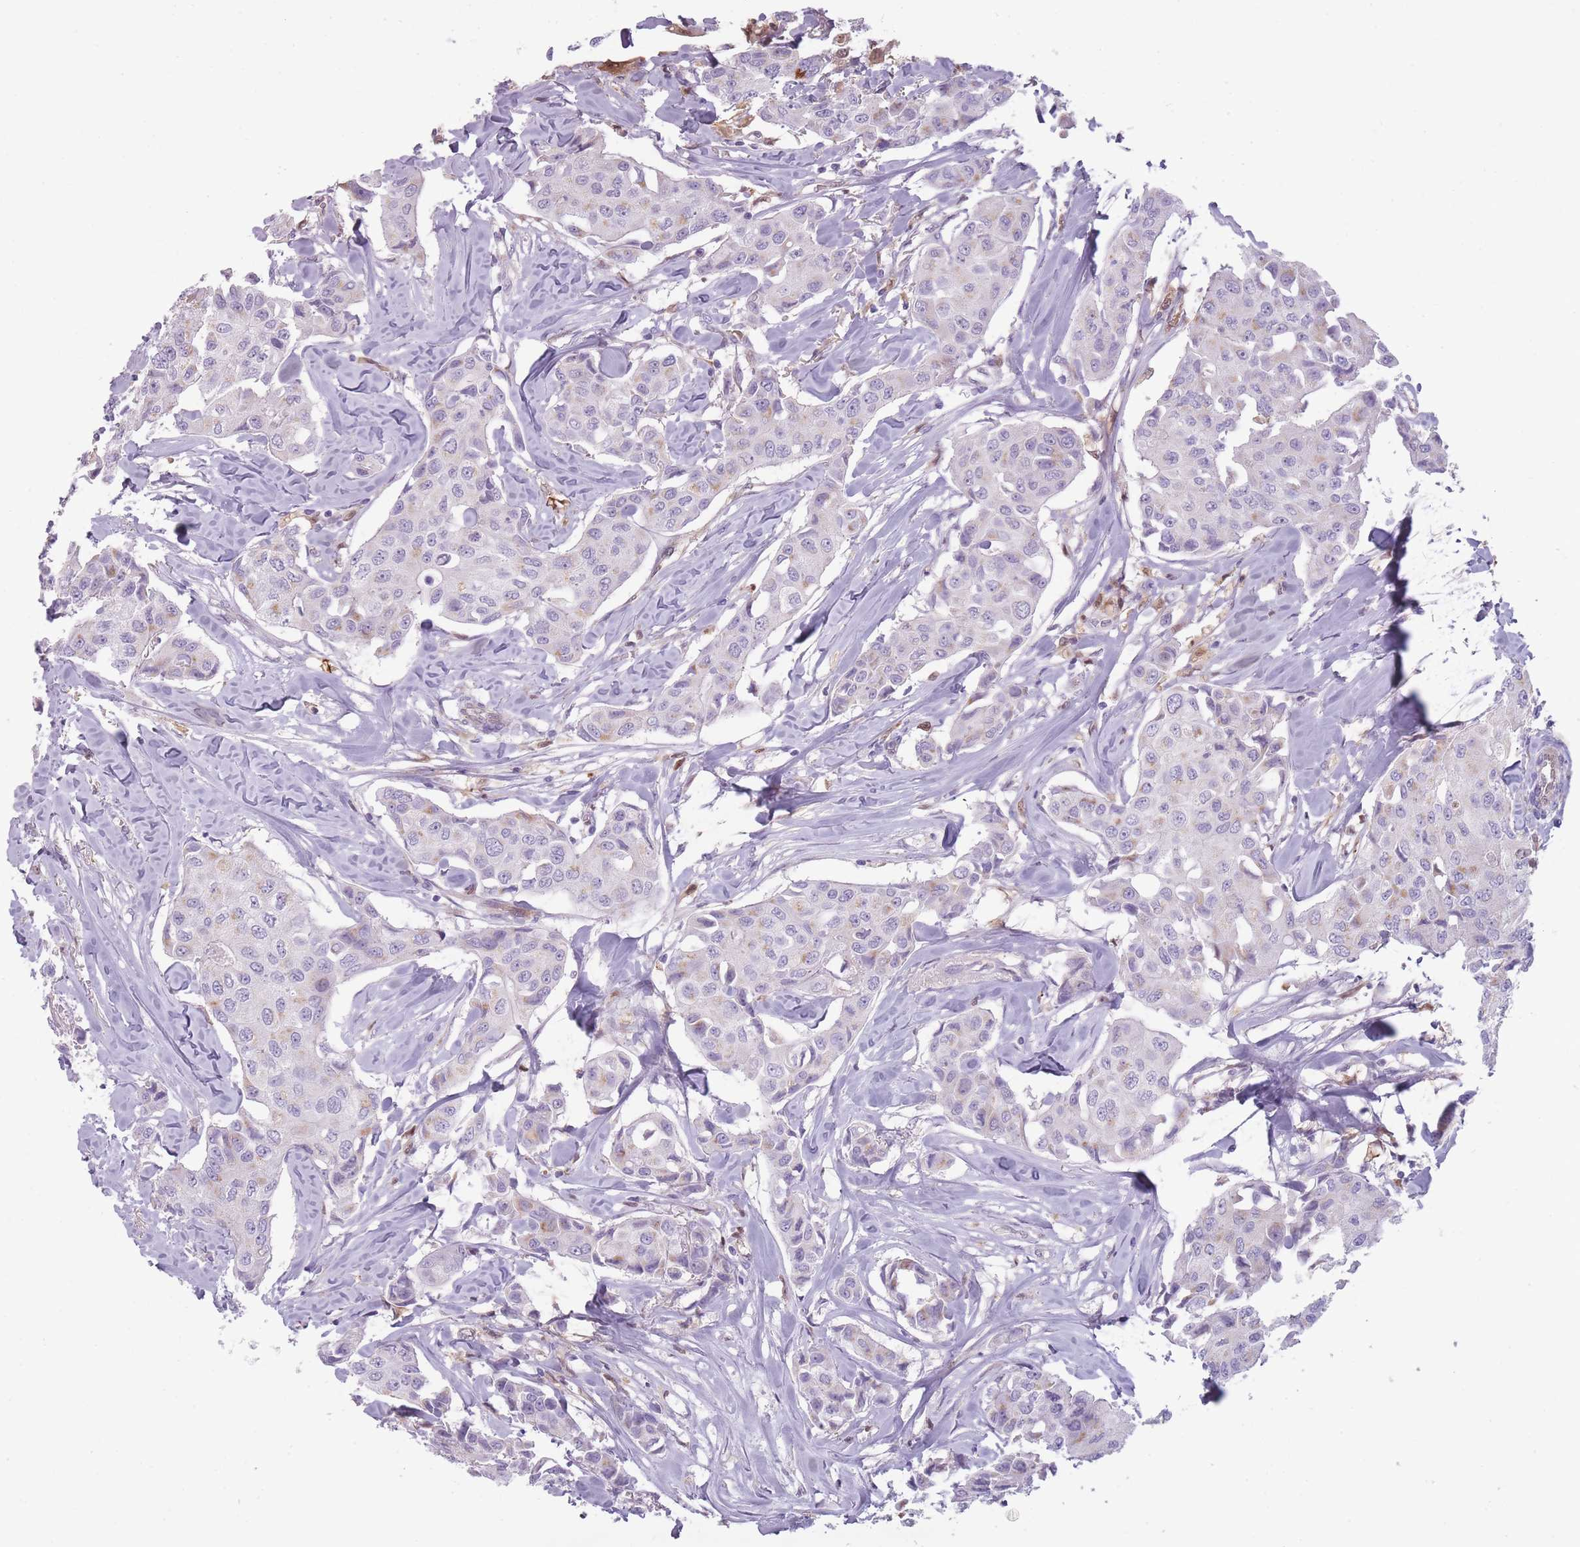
{"staining": {"intensity": "negative", "quantity": "none", "location": "none"}, "tissue": "breast cancer", "cell_type": "Tumor cells", "image_type": "cancer", "snomed": [{"axis": "morphology", "description": "Duct carcinoma"}, {"axis": "topography", "description": "Breast"}], "caption": "Breast invasive ductal carcinoma stained for a protein using immunohistochemistry displays no expression tumor cells.", "gene": "LGALS9", "patient": {"sex": "female", "age": 80}}